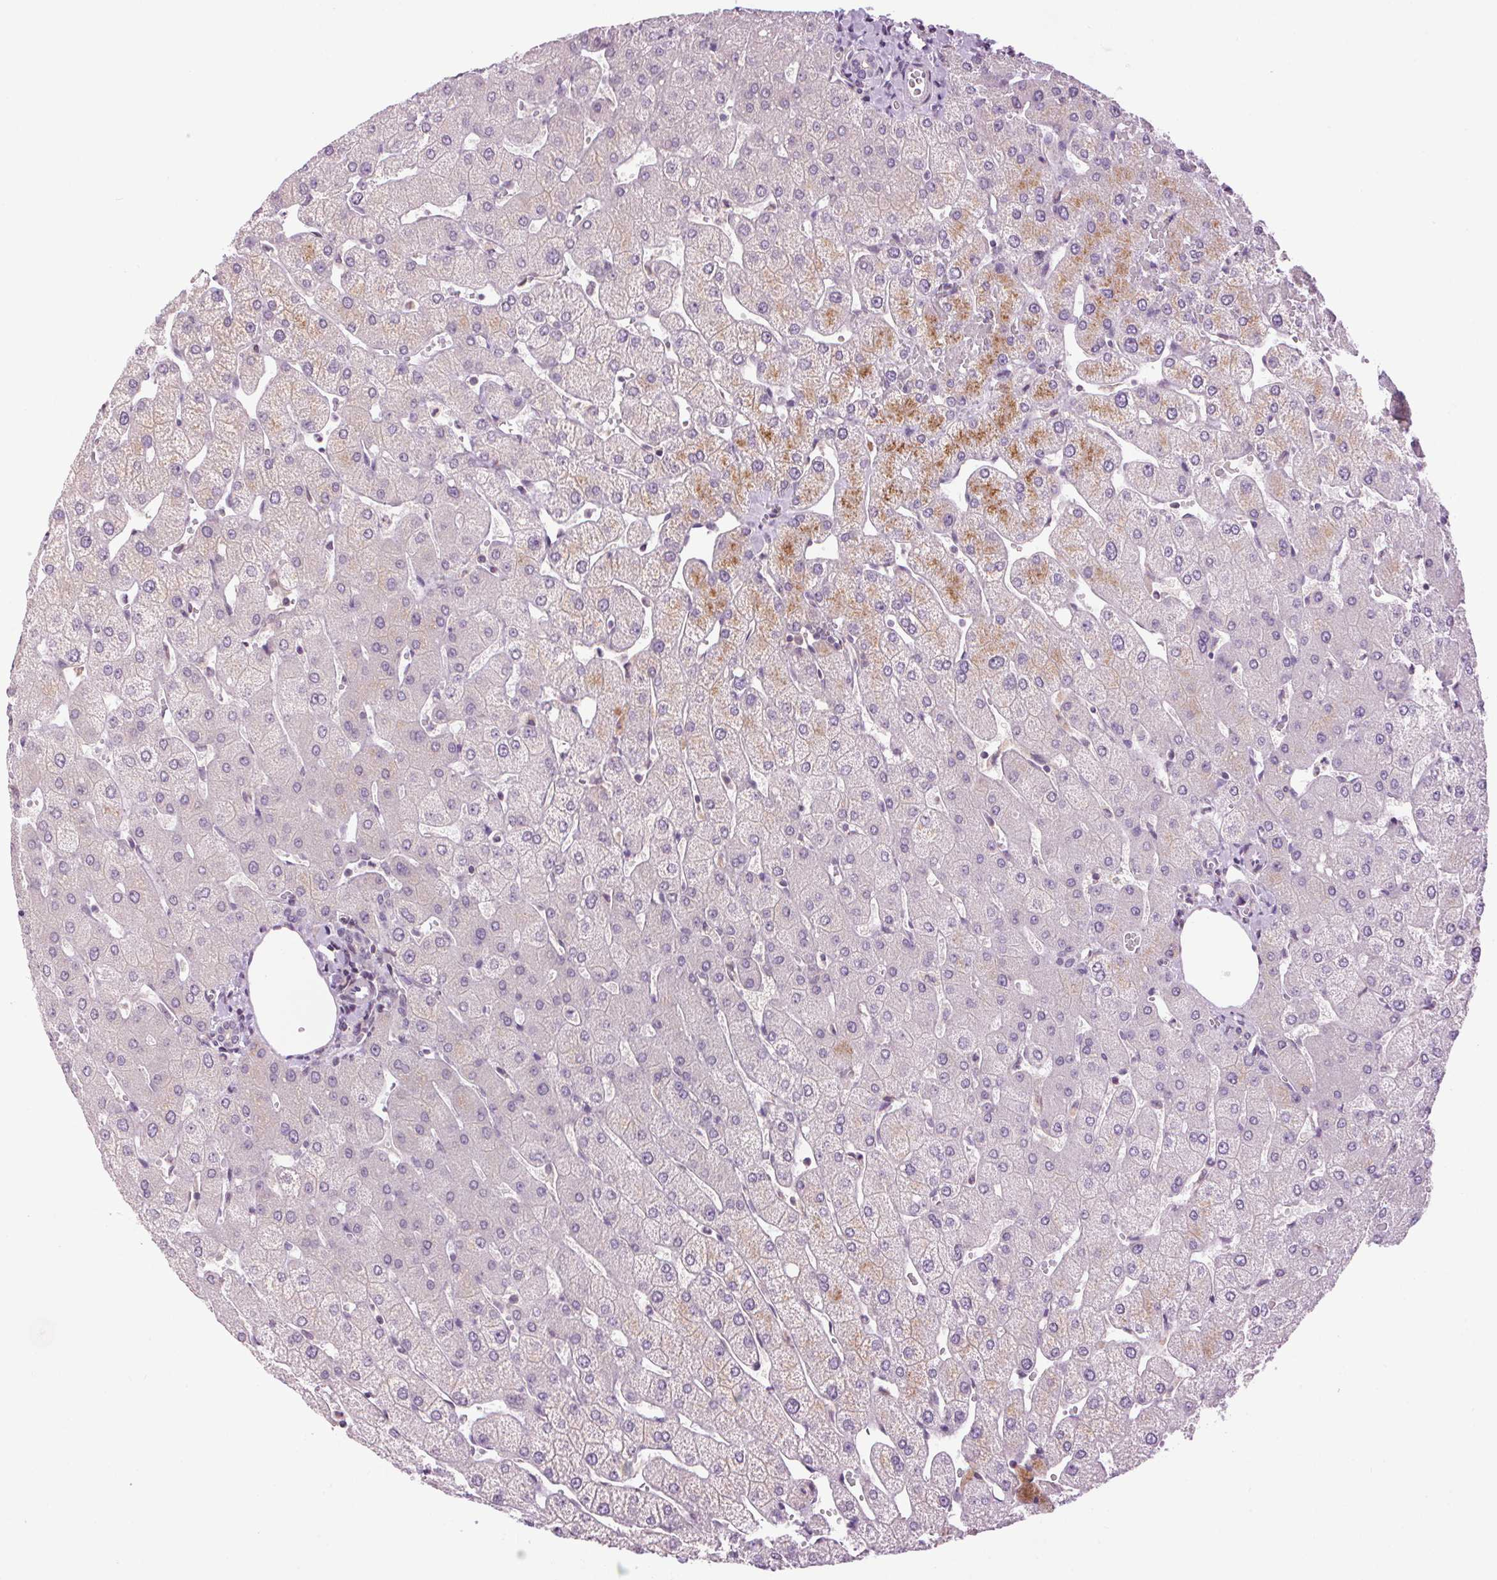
{"staining": {"intensity": "negative", "quantity": "none", "location": "none"}, "tissue": "liver", "cell_type": "Cholangiocytes", "image_type": "normal", "snomed": [{"axis": "morphology", "description": "Normal tissue, NOS"}, {"axis": "topography", "description": "Liver"}], "caption": "This is a histopathology image of IHC staining of benign liver, which shows no positivity in cholangiocytes. The staining was performed using DAB (3,3'-diaminobenzidine) to visualize the protein expression in brown, while the nuclei were stained in blue with hematoxylin (Magnification: 20x).", "gene": "SMIM13", "patient": {"sex": "female", "age": 54}}